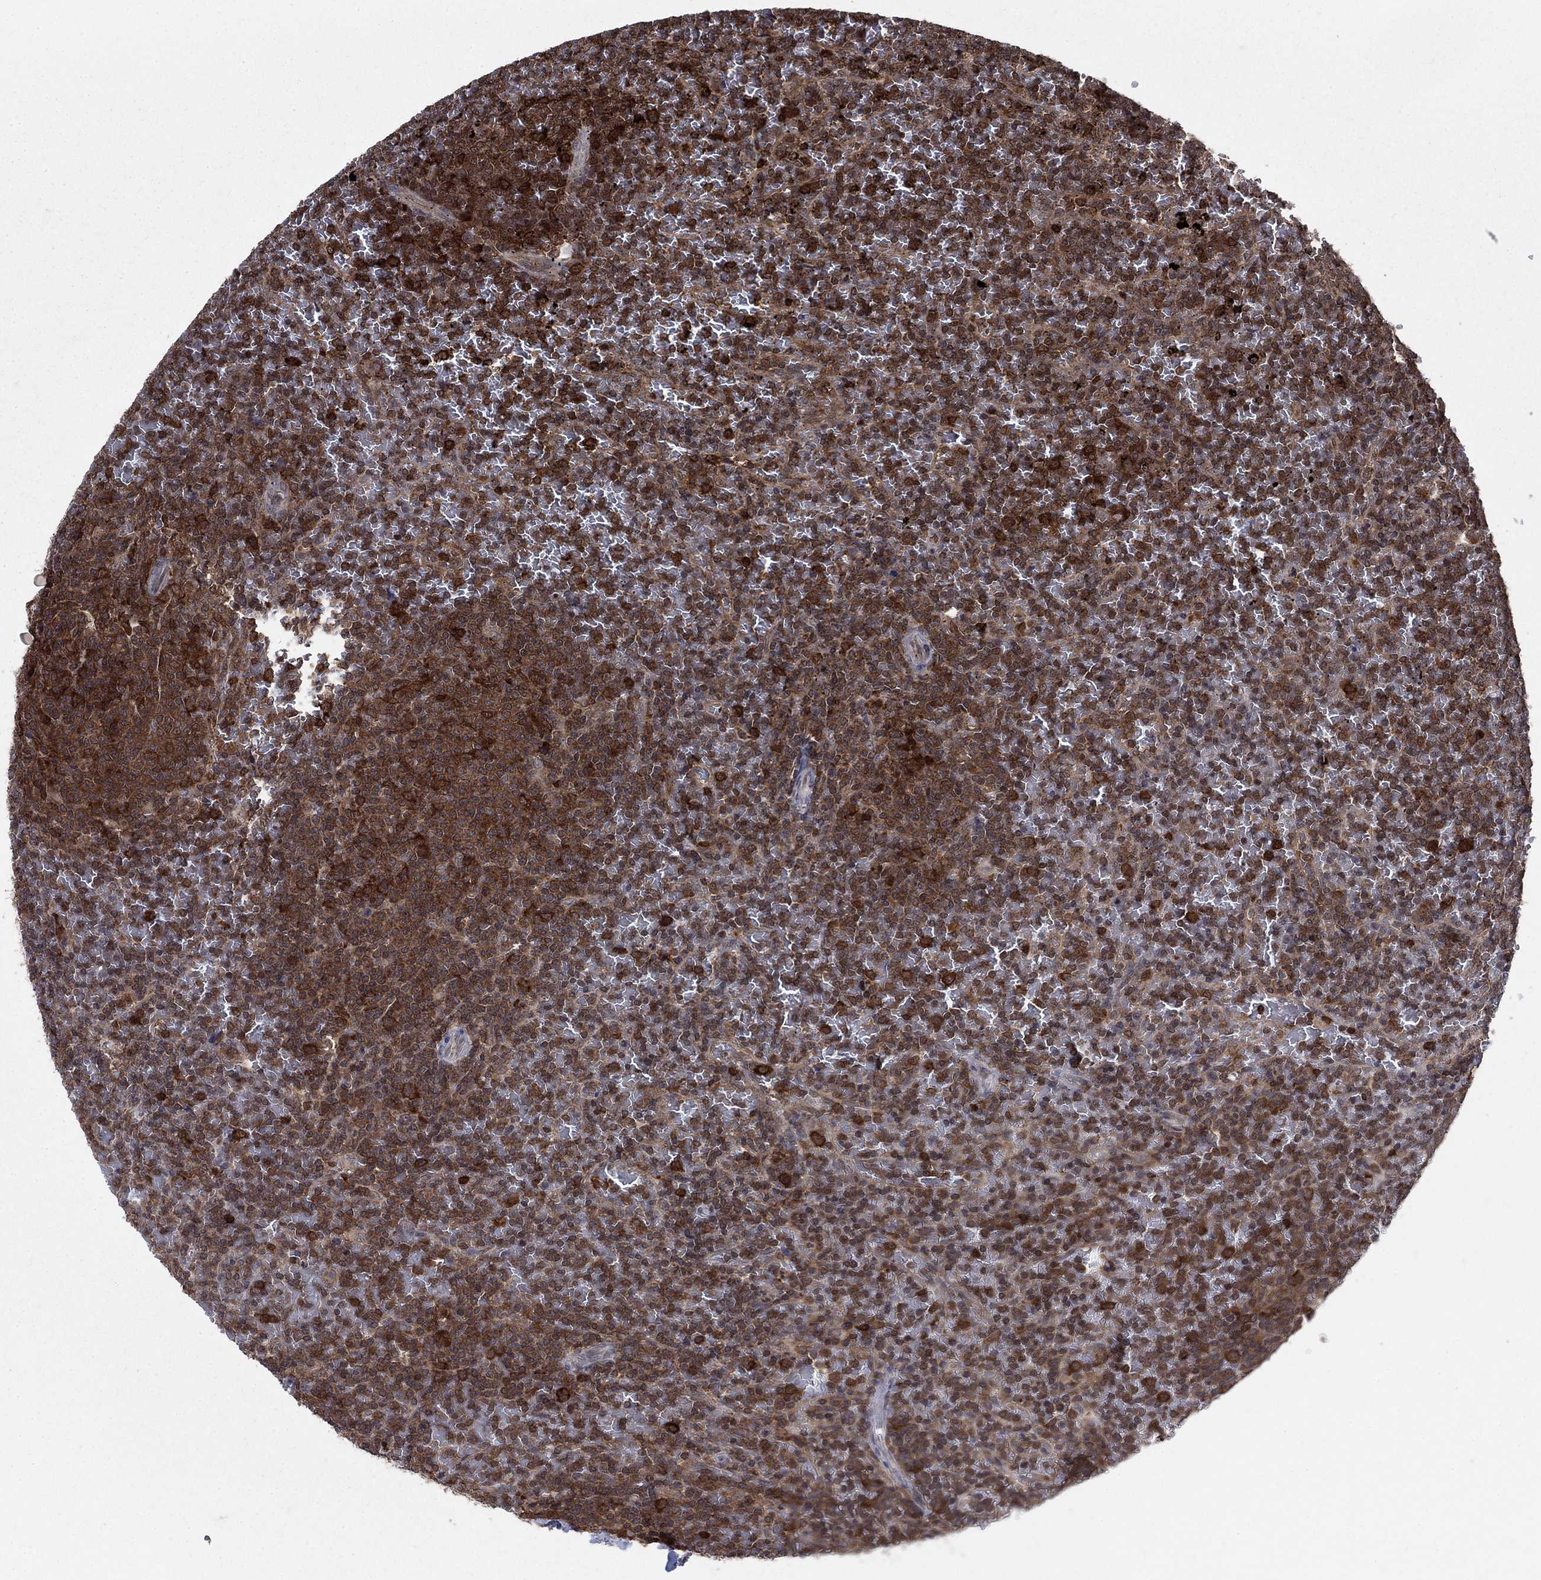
{"staining": {"intensity": "strong", "quantity": ">75%", "location": "cytoplasmic/membranous"}, "tissue": "lymphoma", "cell_type": "Tumor cells", "image_type": "cancer", "snomed": [{"axis": "morphology", "description": "Malignant lymphoma, non-Hodgkin's type, Low grade"}, {"axis": "topography", "description": "Spleen"}], "caption": "Immunohistochemistry staining of lymphoma, which displays high levels of strong cytoplasmic/membranous expression in about >75% of tumor cells indicating strong cytoplasmic/membranous protein expression. The staining was performed using DAB (3,3'-diaminobenzidine) (brown) for protein detection and nuclei were counterstained in hematoxylin (blue).", "gene": "CACYBP", "patient": {"sex": "female", "age": 77}}